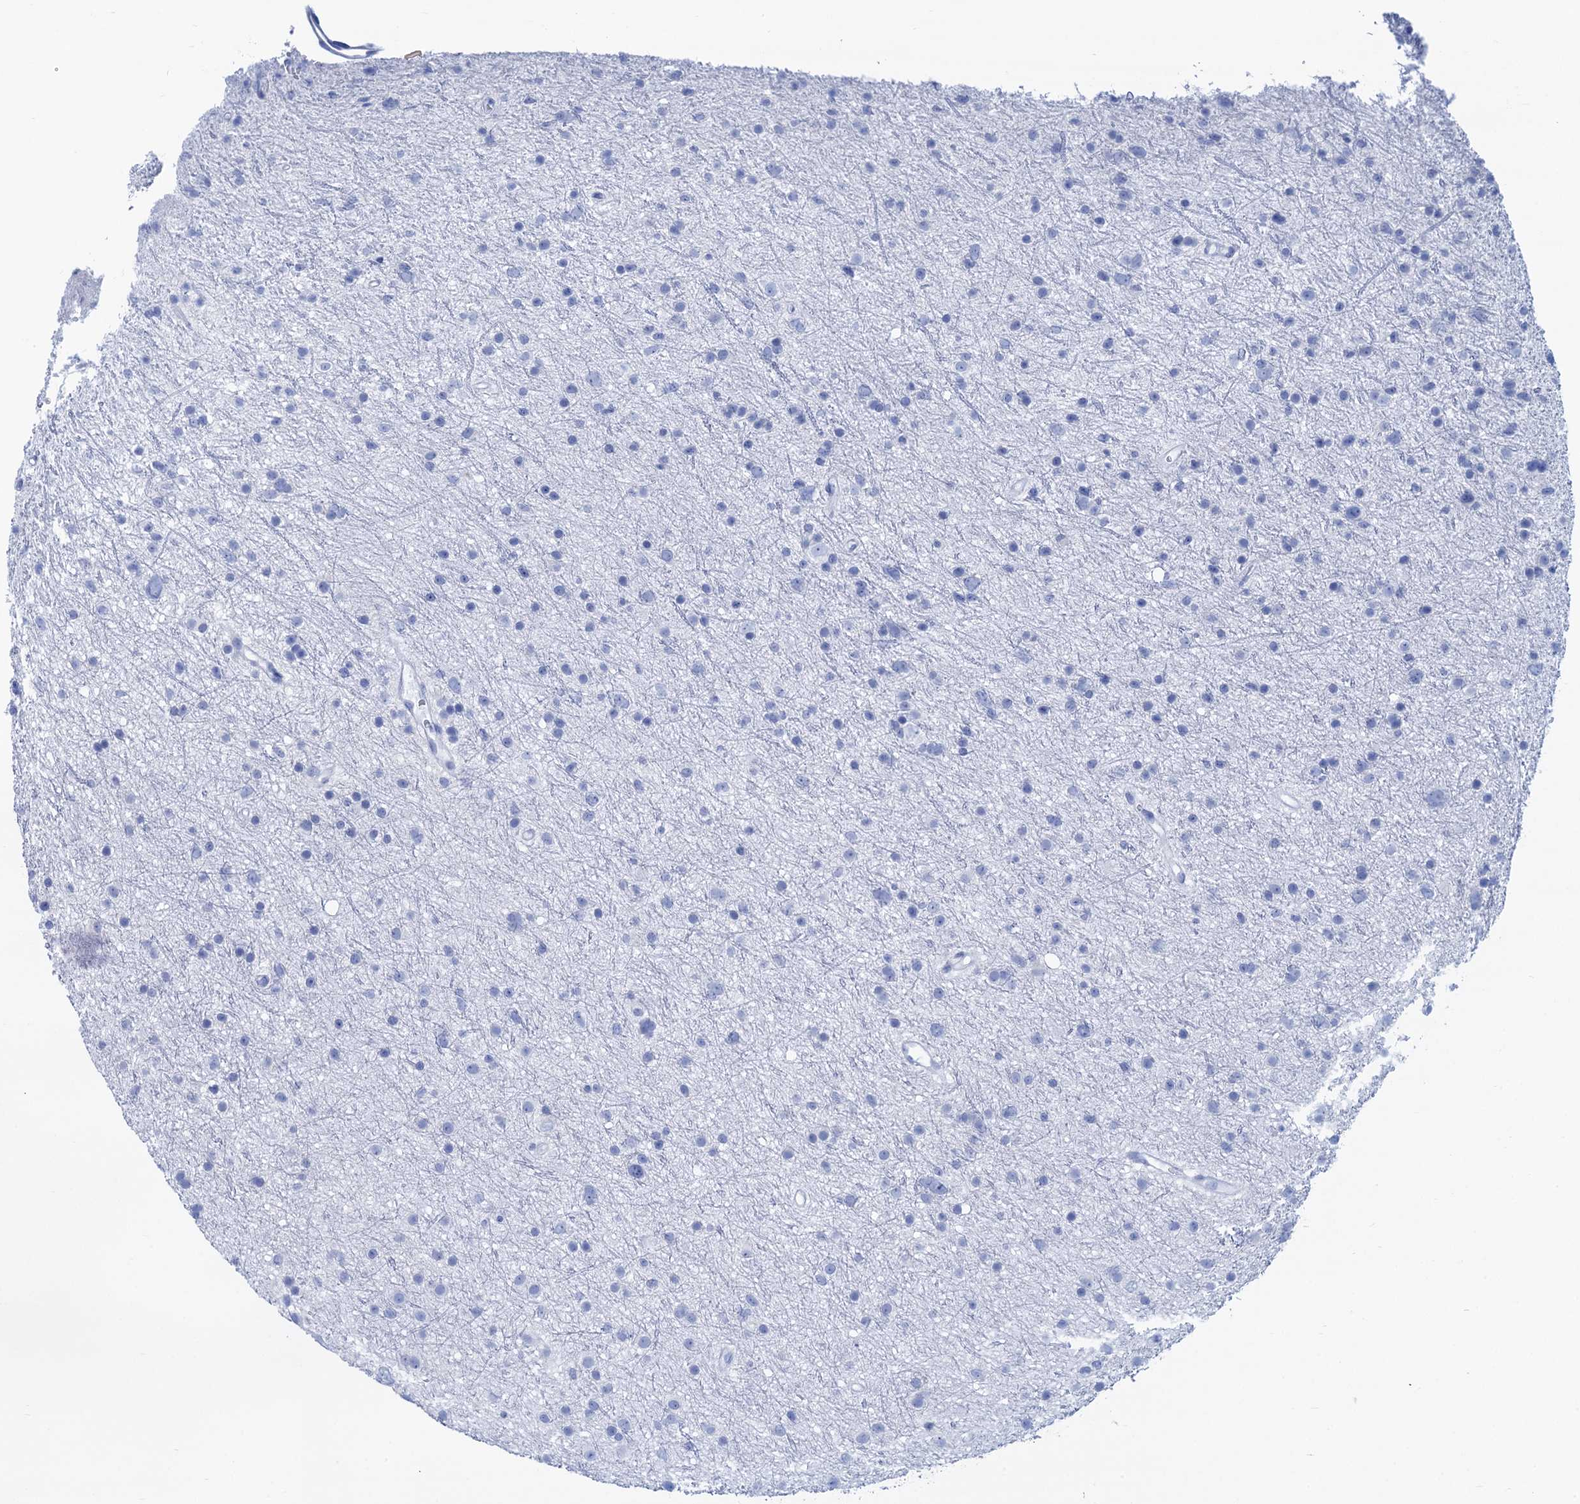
{"staining": {"intensity": "negative", "quantity": "none", "location": "none"}, "tissue": "glioma", "cell_type": "Tumor cells", "image_type": "cancer", "snomed": [{"axis": "morphology", "description": "Glioma, malignant, Low grade"}, {"axis": "topography", "description": "Cerebral cortex"}], "caption": "Immunohistochemistry histopathology image of human malignant glioma (low-grade) stained for a protein (brown), which reveals no positivity in tumor cells.", "gene": "CABYR", "patient": {"sex": "female", "age": 39}}